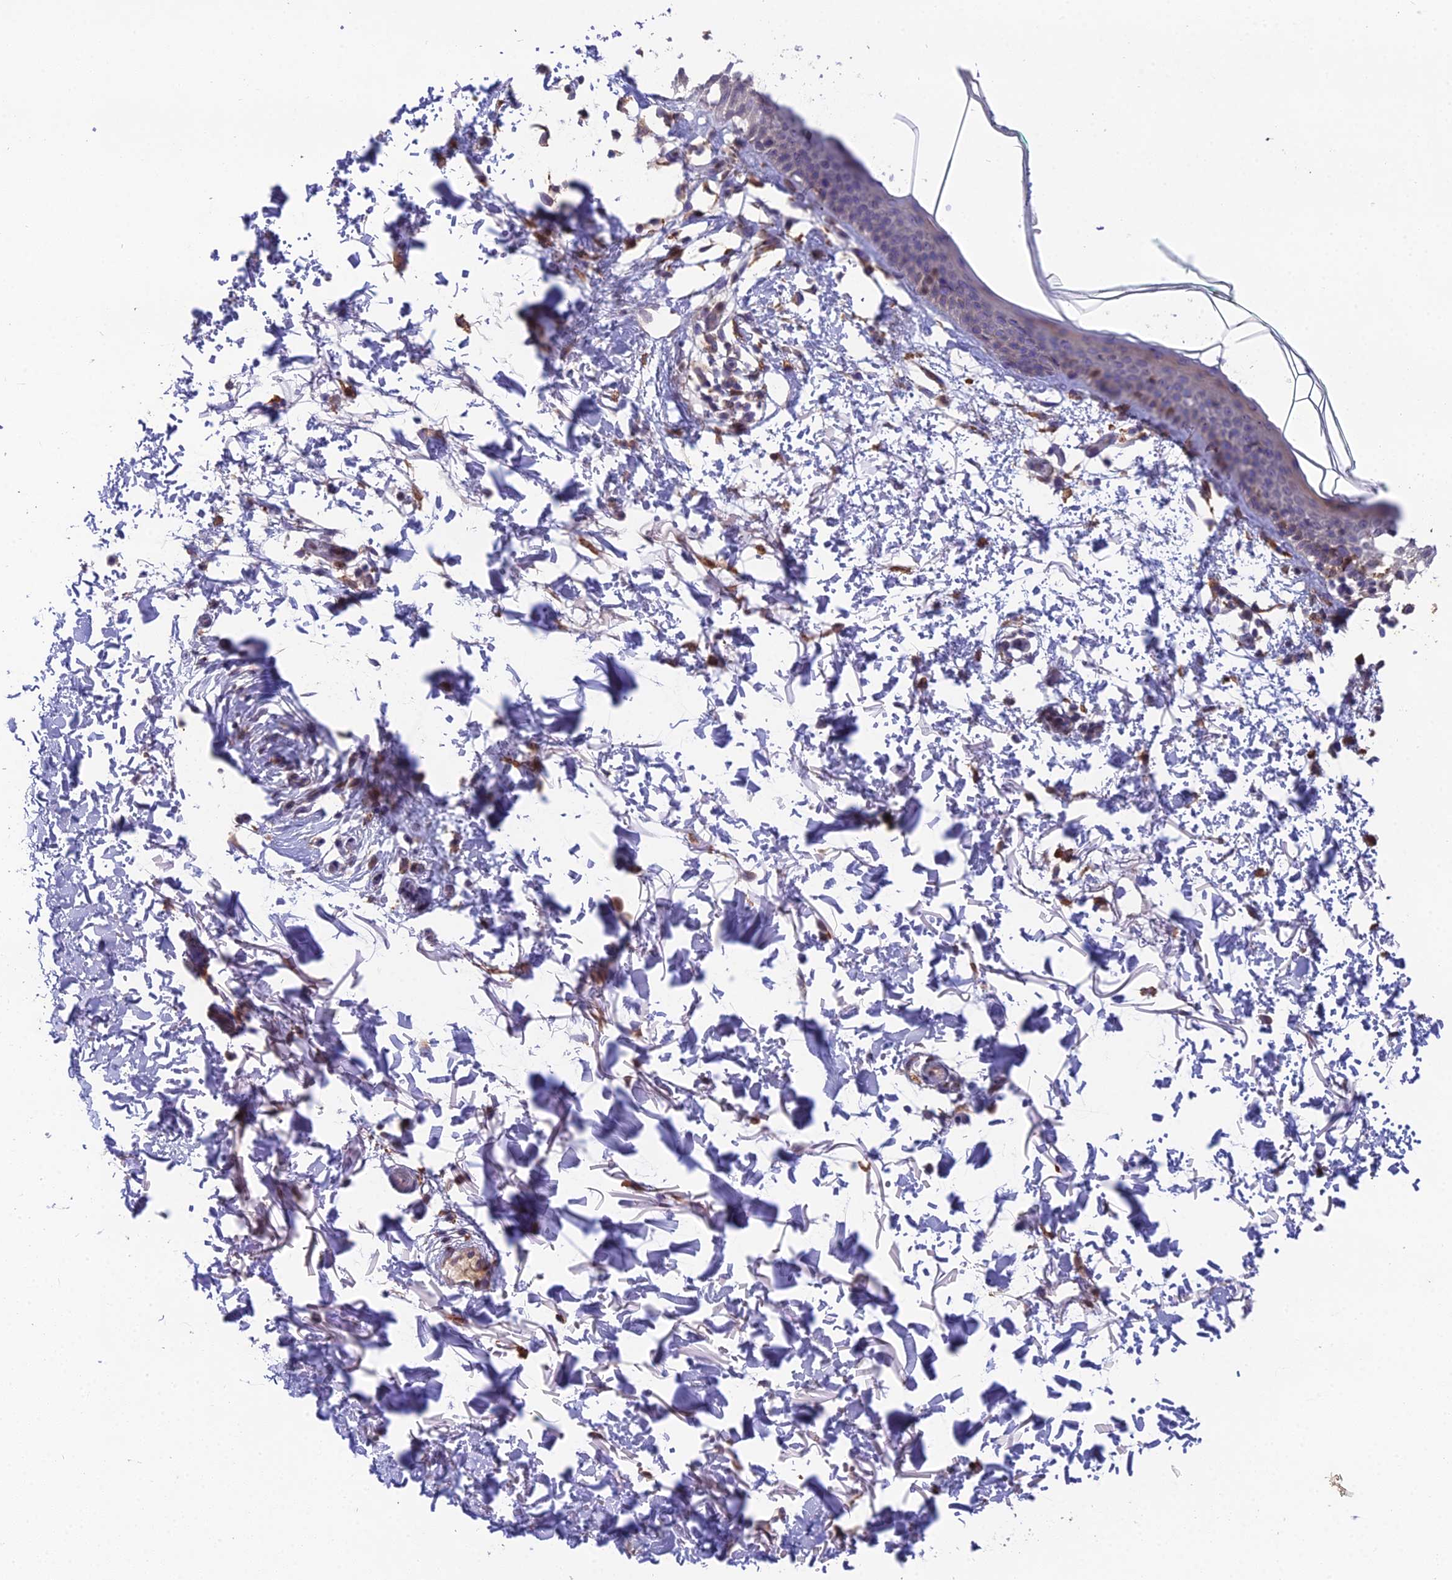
{"staining": {"intensity": "moderate", "quantity": "<25%", "location": "cytoplasmic/membranous"}, "tissue": "skin", "cell_type": "Fibroblasts", "image_type": "normal", "snomed": [{"axis": "morphology", "description": "Normal tissue, NOS"}, {"axis": "topography", "description": "Skin"}], "caption": "This histopathology image shows immunohistochemistry staining of normal skin, with low moderate cytoplasmic/membranous staining in about <25% of fibroblasts.", "gene": "PUS10", "patient": {"sex": "male", "age": 66}}